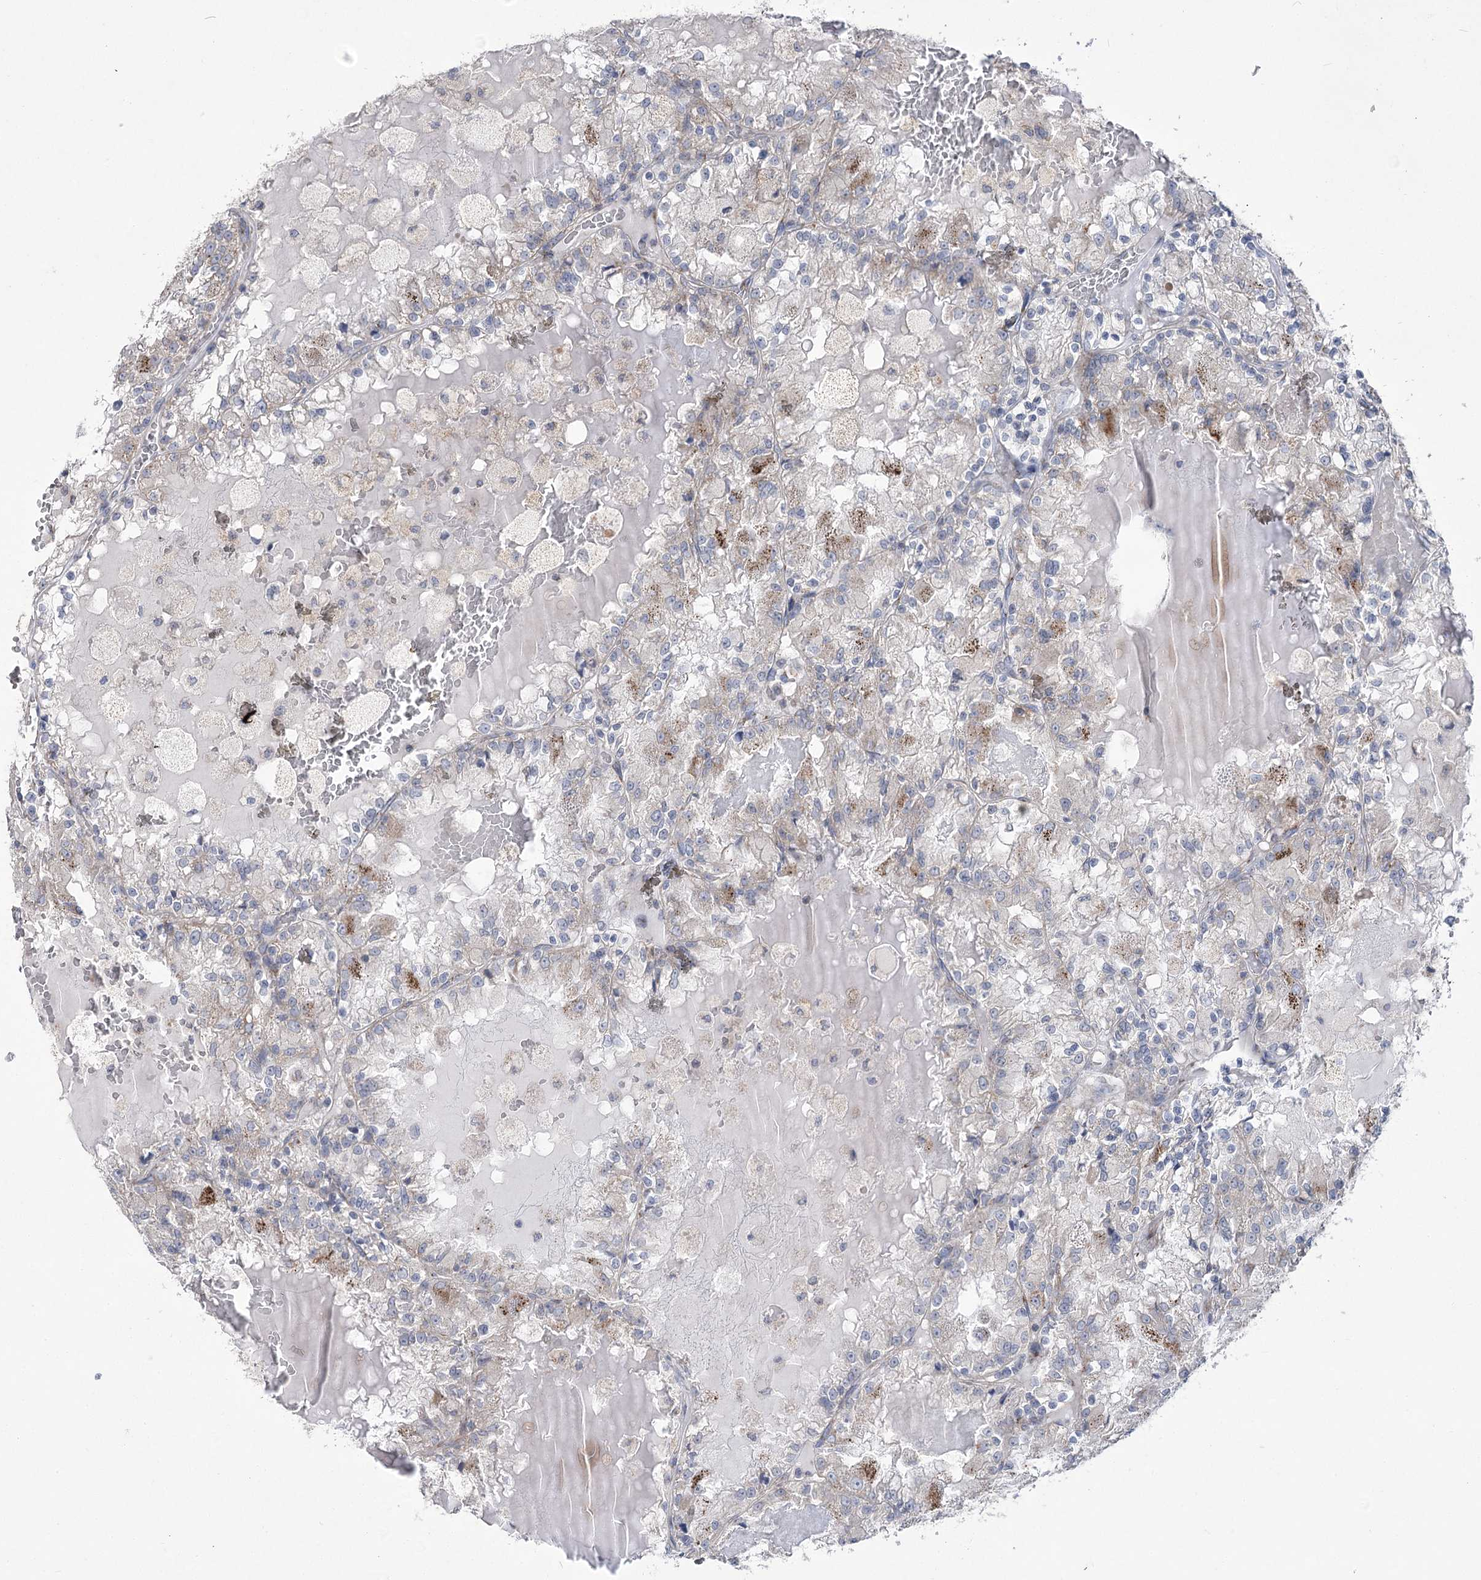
{"staining": {"intensity": "moderate", "quantity": "<25%", "location": "cytoplasmic/membranous"}, "tissue": "renal cancer", "cell_type": "Tumor cells", "image_type": "cancer", "snomed": [{"axis": "morphology", "description": "Adenocarcinoma, NOS"}, {"axis": "topography", "description": "Kidney"}], "caption": "Human adenocarcinoma (renal) stained for a protein (brown) displays moderate cytoplasmic/membranous positive positivity in approximately <25% of tumor cells.", "gene": "PDHB", "patient": {"sex": "female", "age": 56}}